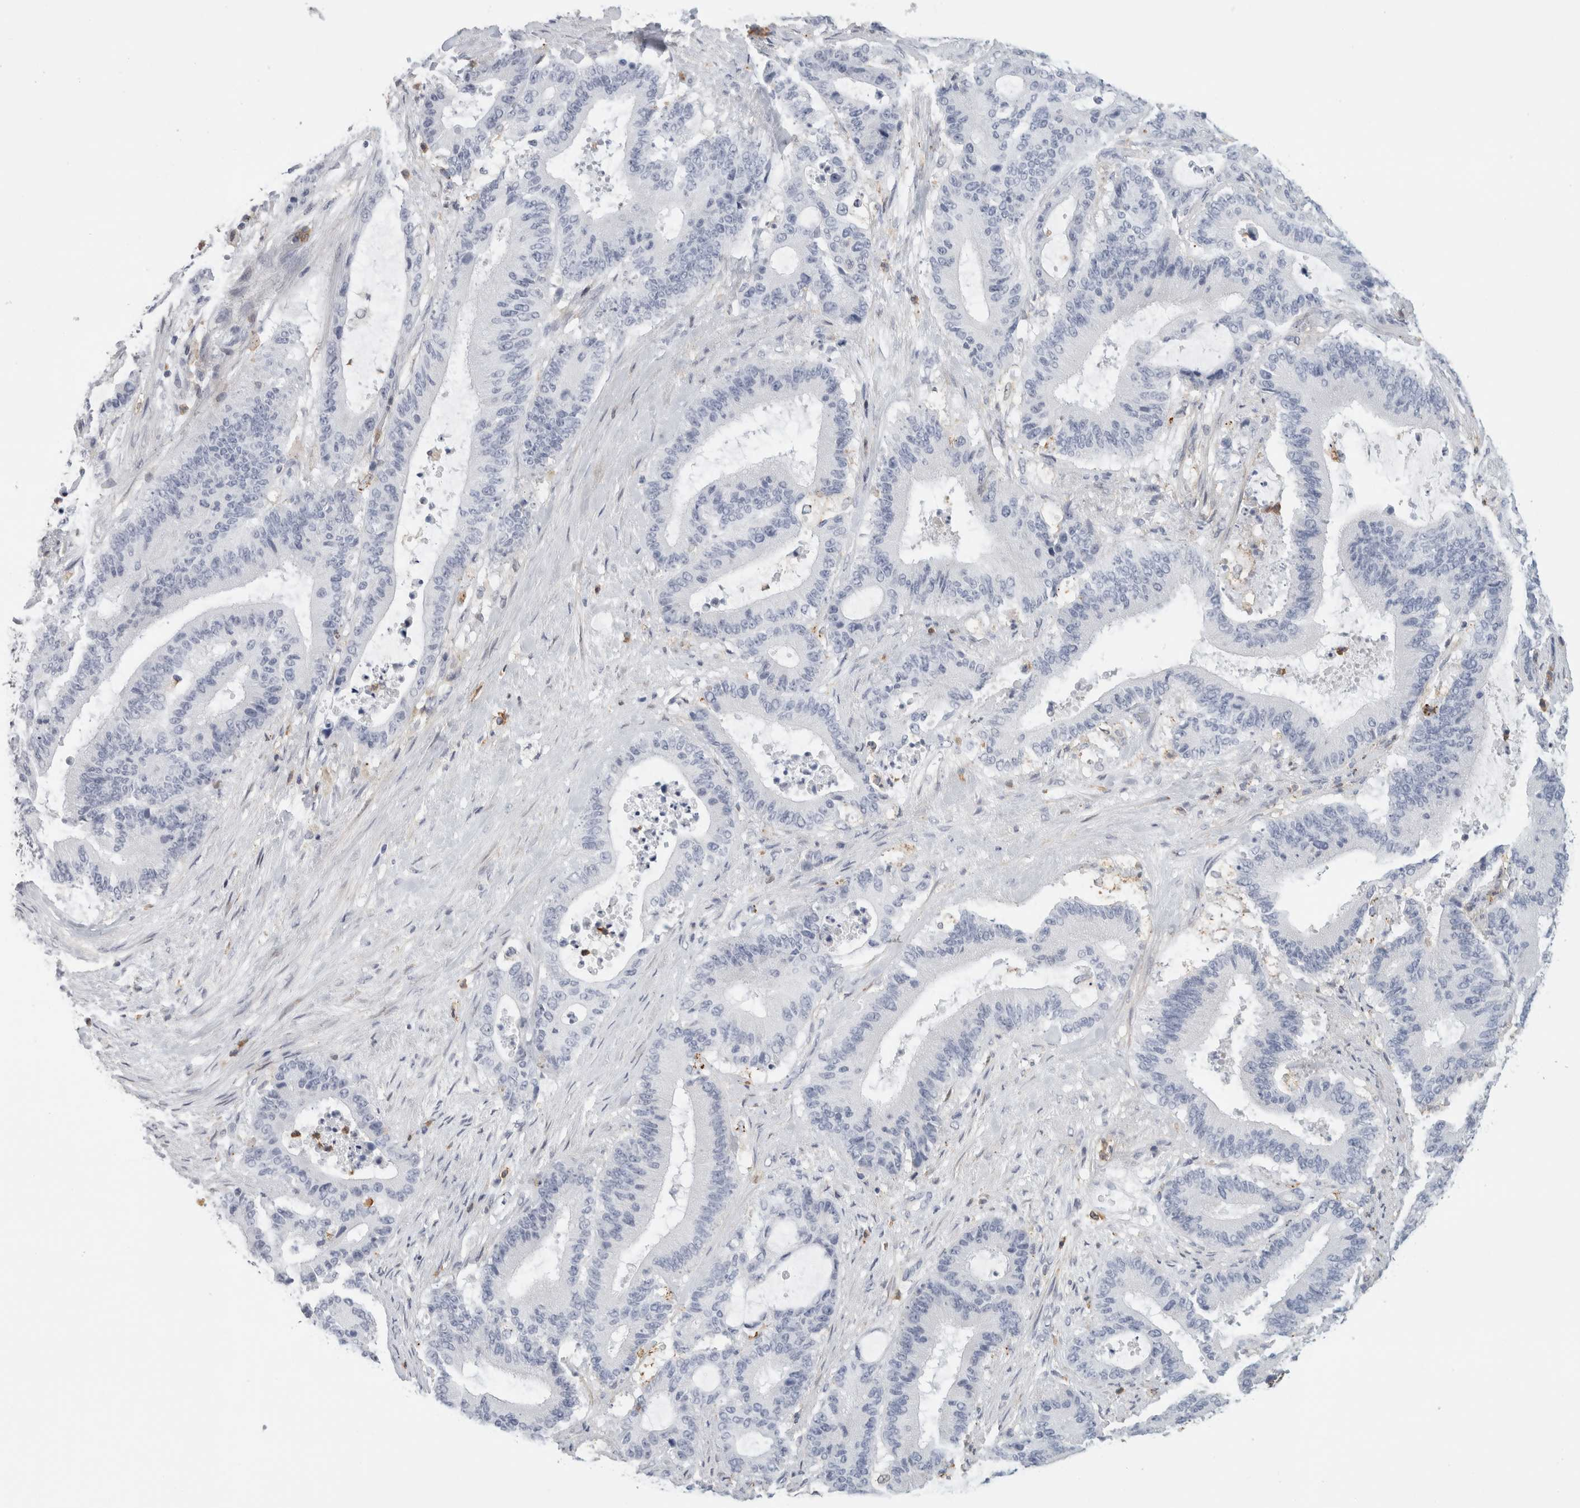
{"staining": {"intensity": "negative", "quantity": "none", "location": "none"}, "tissue": "liver cancer", "cell_type": "Tumor cells", "image_type": "cancer", "snomed": [{"axis": "morphology", "description": "Cholangiocarcinoma"}, {"axis": "topography", "description": "Liver"}], "caption": "Immunohistochemical staining of human cholangiocarcinoma (liver) shows no significant positivity in tumor cells.", "gene": "P2RY2", "patient": {"sex": "female", "age": 73}}